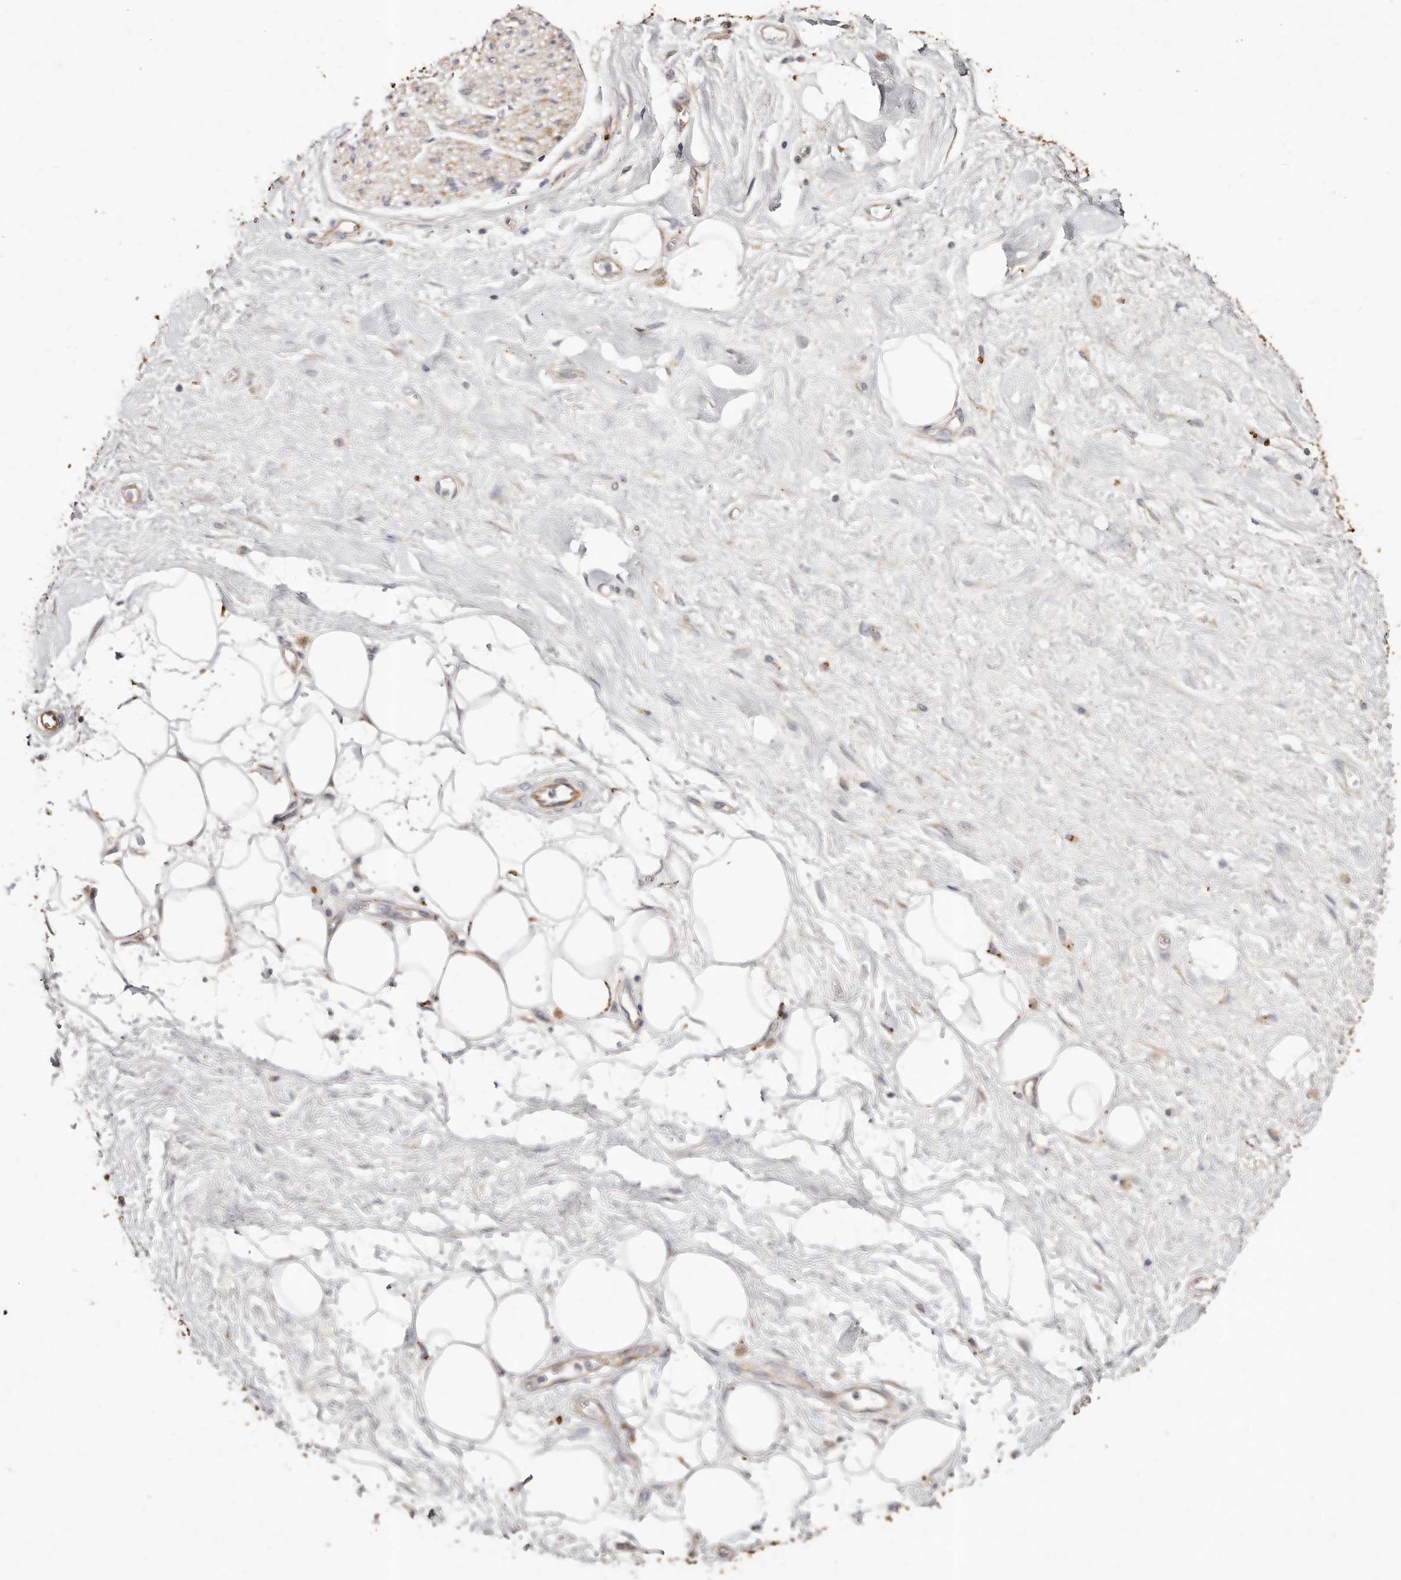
{"staining": {"intensity": "weak", "quantity": "25%-75%", "location": "cytoplasmic/membranous"}, "tissue": "adipose tissue", "cell_type": "Adipocytes", "image_type": "normal", "snomed": [{"axis": "morphology", "description": "Normal tissue, NOS"}, {"axis": "morphology", "description": "Adenocarcinoma, NOS"}, {"axis": "topography", "description": "Pancreas"}, {"axis": "topography", "description": "Peripheral nerve tissue"}], "caption": "The histopathology image demonstrates immunohistochemical staining of normal adipose tissue. There is weak cytoplasmic/membranous positivity is identified in about 25%-75% of adipocytes. (DAB (3,3'-diaminobenzidine) = brown stain, brightfield microscopy at high magnification).", "gene": "THBS3", "patient": {"sex": "male", "age": 59}}